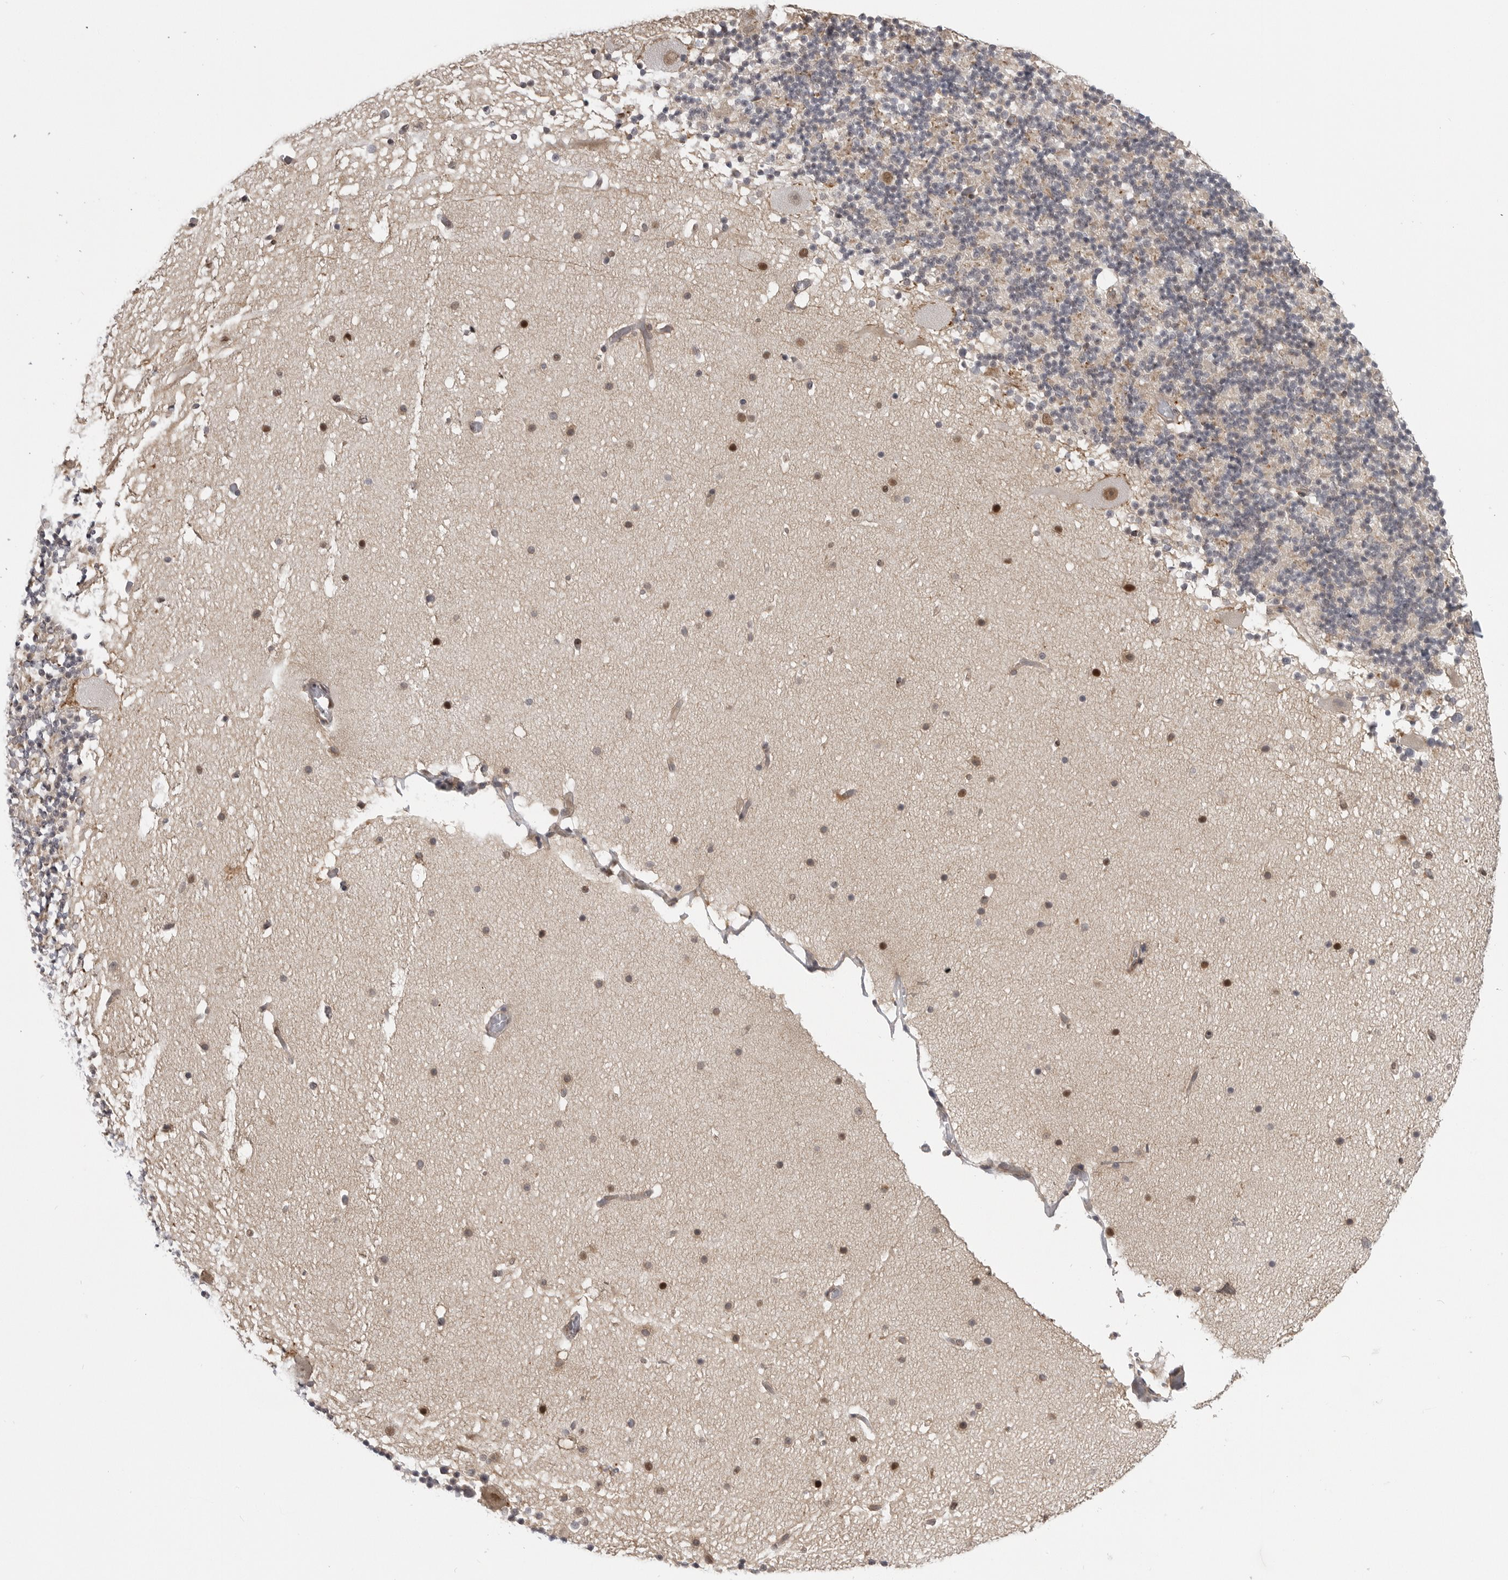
{"staining": {"intensity": "negative", "quantity": "none", "location": "none"}, "tissue": "cerebellum", "cell_type": "Cells in granular layer", "image_type": "normal", "snomed": [{"axis": "morphology", "description": "Normal tissue, NOS"}, {"axis": "topography", "description": "Cerebellum"}], "caption": "The IHC image has no significant positivity in cells in granular layer of cerebellum. (DAB (3,3'-diaminobenzidine) IHC visualized using brightfield microscopy, high magnification).", "gene": "CEP295NL", "patient": {"sex": "male", "age": 57}}